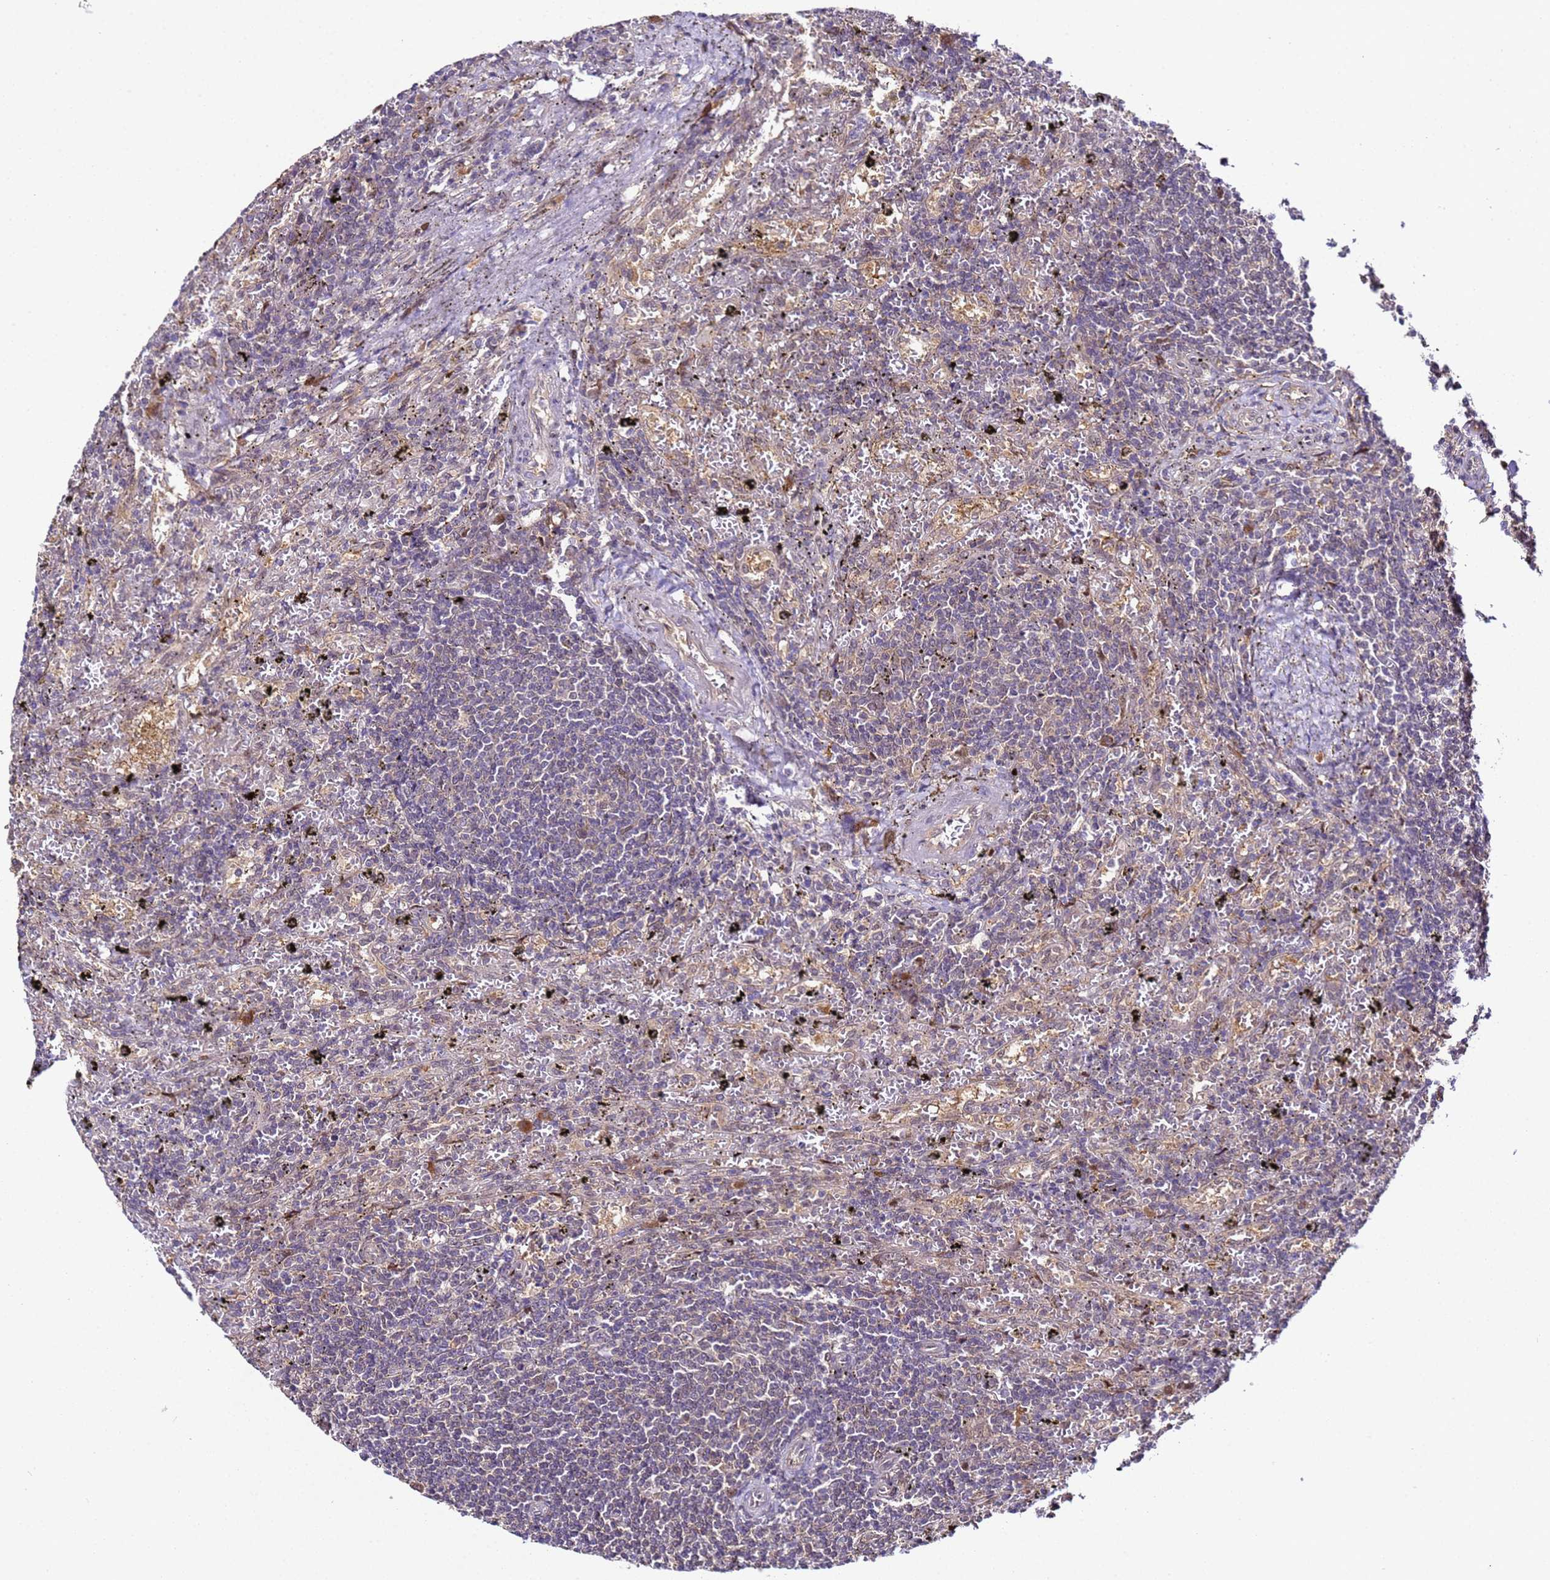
{"staining": {"intensity": "negative", "quantity": "none", "location": "none"}, "tissue": "lymphoma", "cell_type": "Tumor cells", "image_type": "cancer", "snomed": [{"axis": "morphology", "description": "Malignant lymphoma, non-Hodgkin's type, Low grade"}, {"axis": "topography", "description": "Spleen"}], "caption": "High magnification brightfield microscopy of lymphoma stained with DAB (3,3'-diaminobenzidine) (brown) and counterstained with hematoxylin (blue): tumor cells show no significant staining. The staining is performed using DAB (3,3'-diaminobenzidine) brown chromogen with nuclei counter-stained in using hematoxylin.", "gene": "ALG3", "patient": {"sex": "male", "age": 76}}